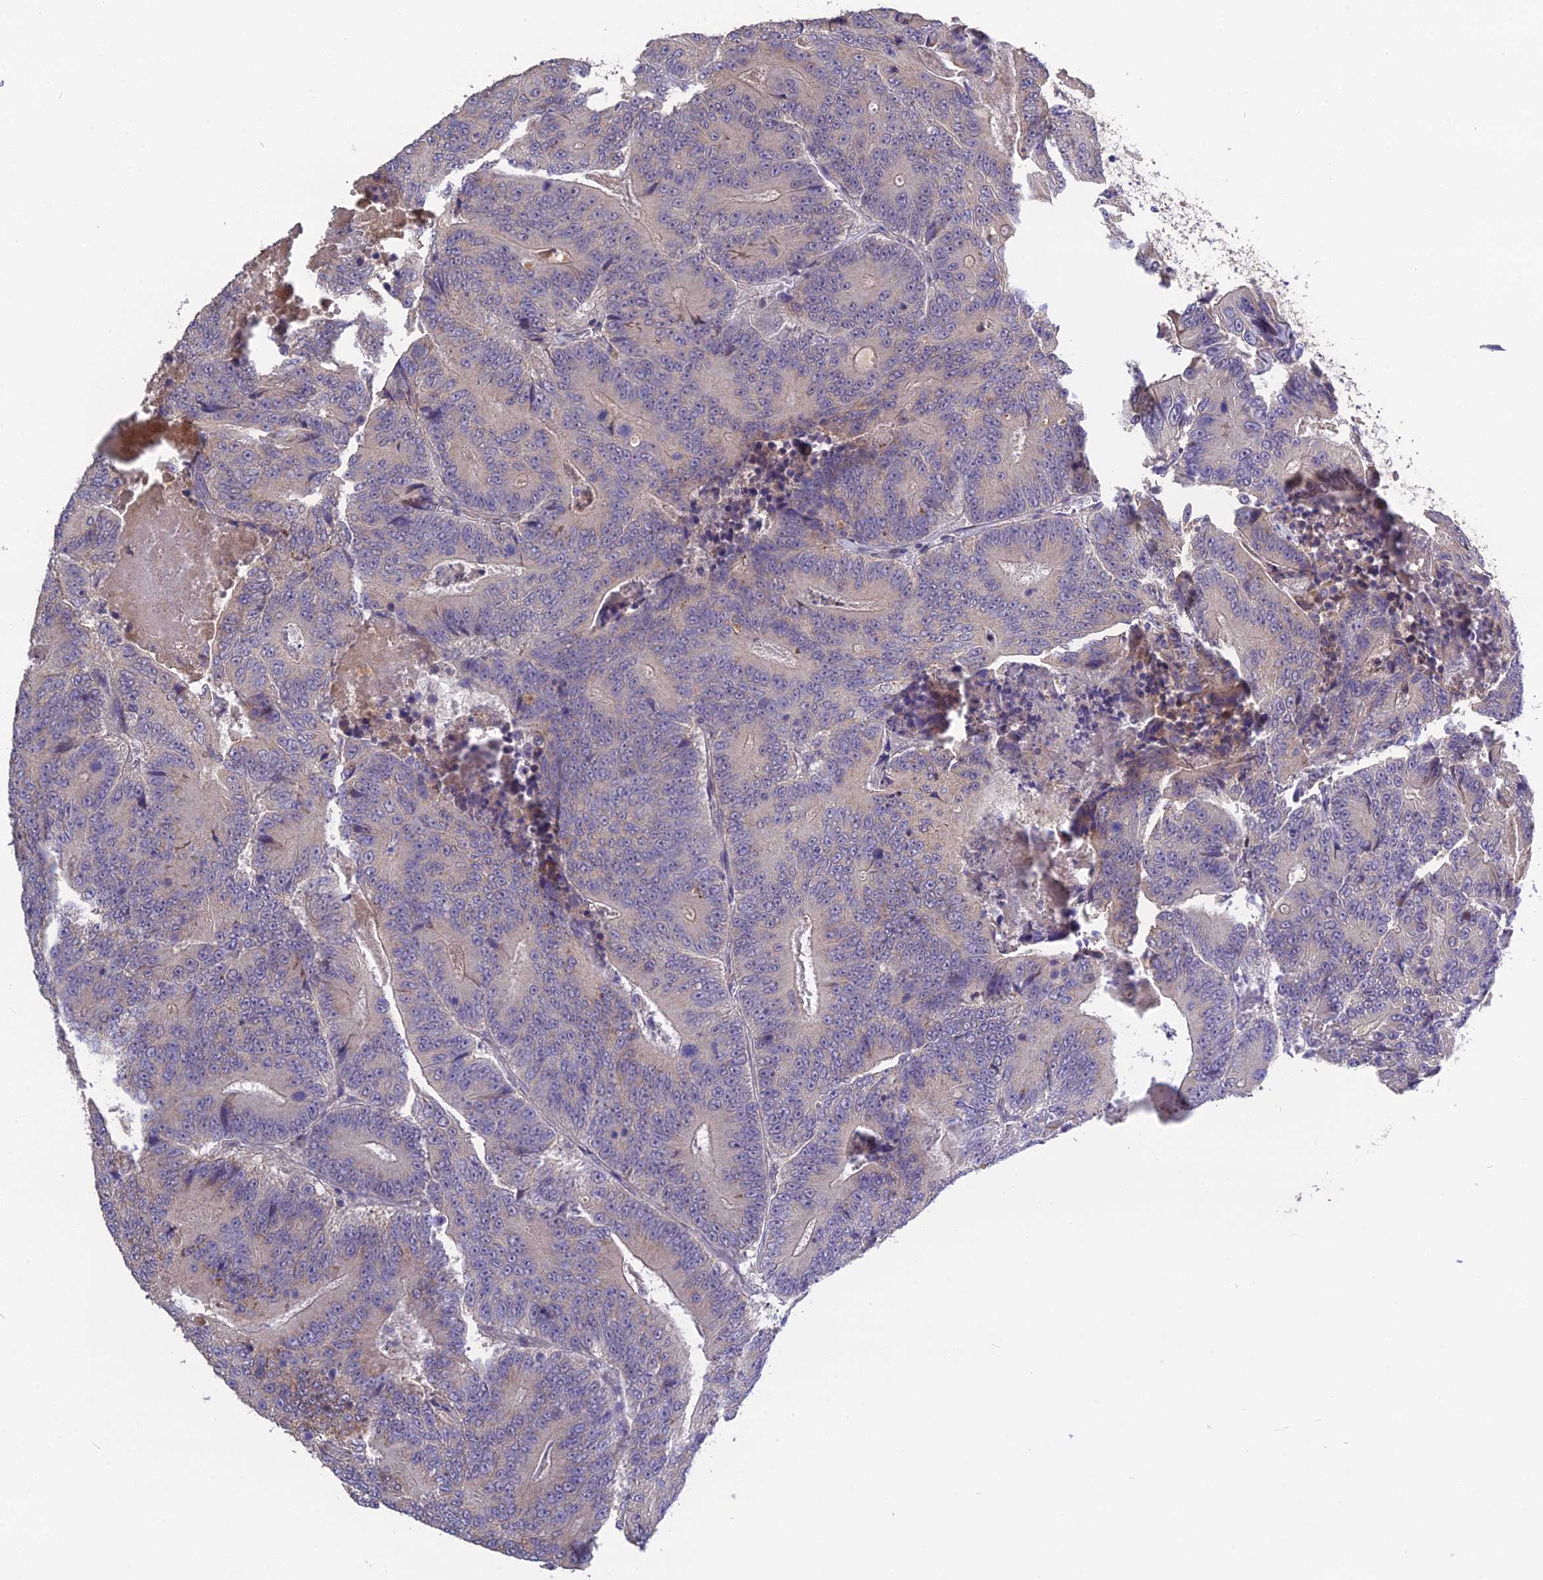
{"staining": {"intensity": "negative", "quantity": "none", "location": "none"}, "tissue": "colorectal cancer", "cell_type": "Tumor cells", "image_type": "cancer", "snomed": [{"axis": "morphology", "description": "Adenocarcinoma, NOS"}, {"axis": "topography", "description": "Colon"}], "caption": "The immunohistochemistry photomicrograph has no significant expression in tumor cells of colorectal cancer (adenocarcinoma) tissue.", "gene": "PUS10", "patient": {"sex": "male", "age": 83}}